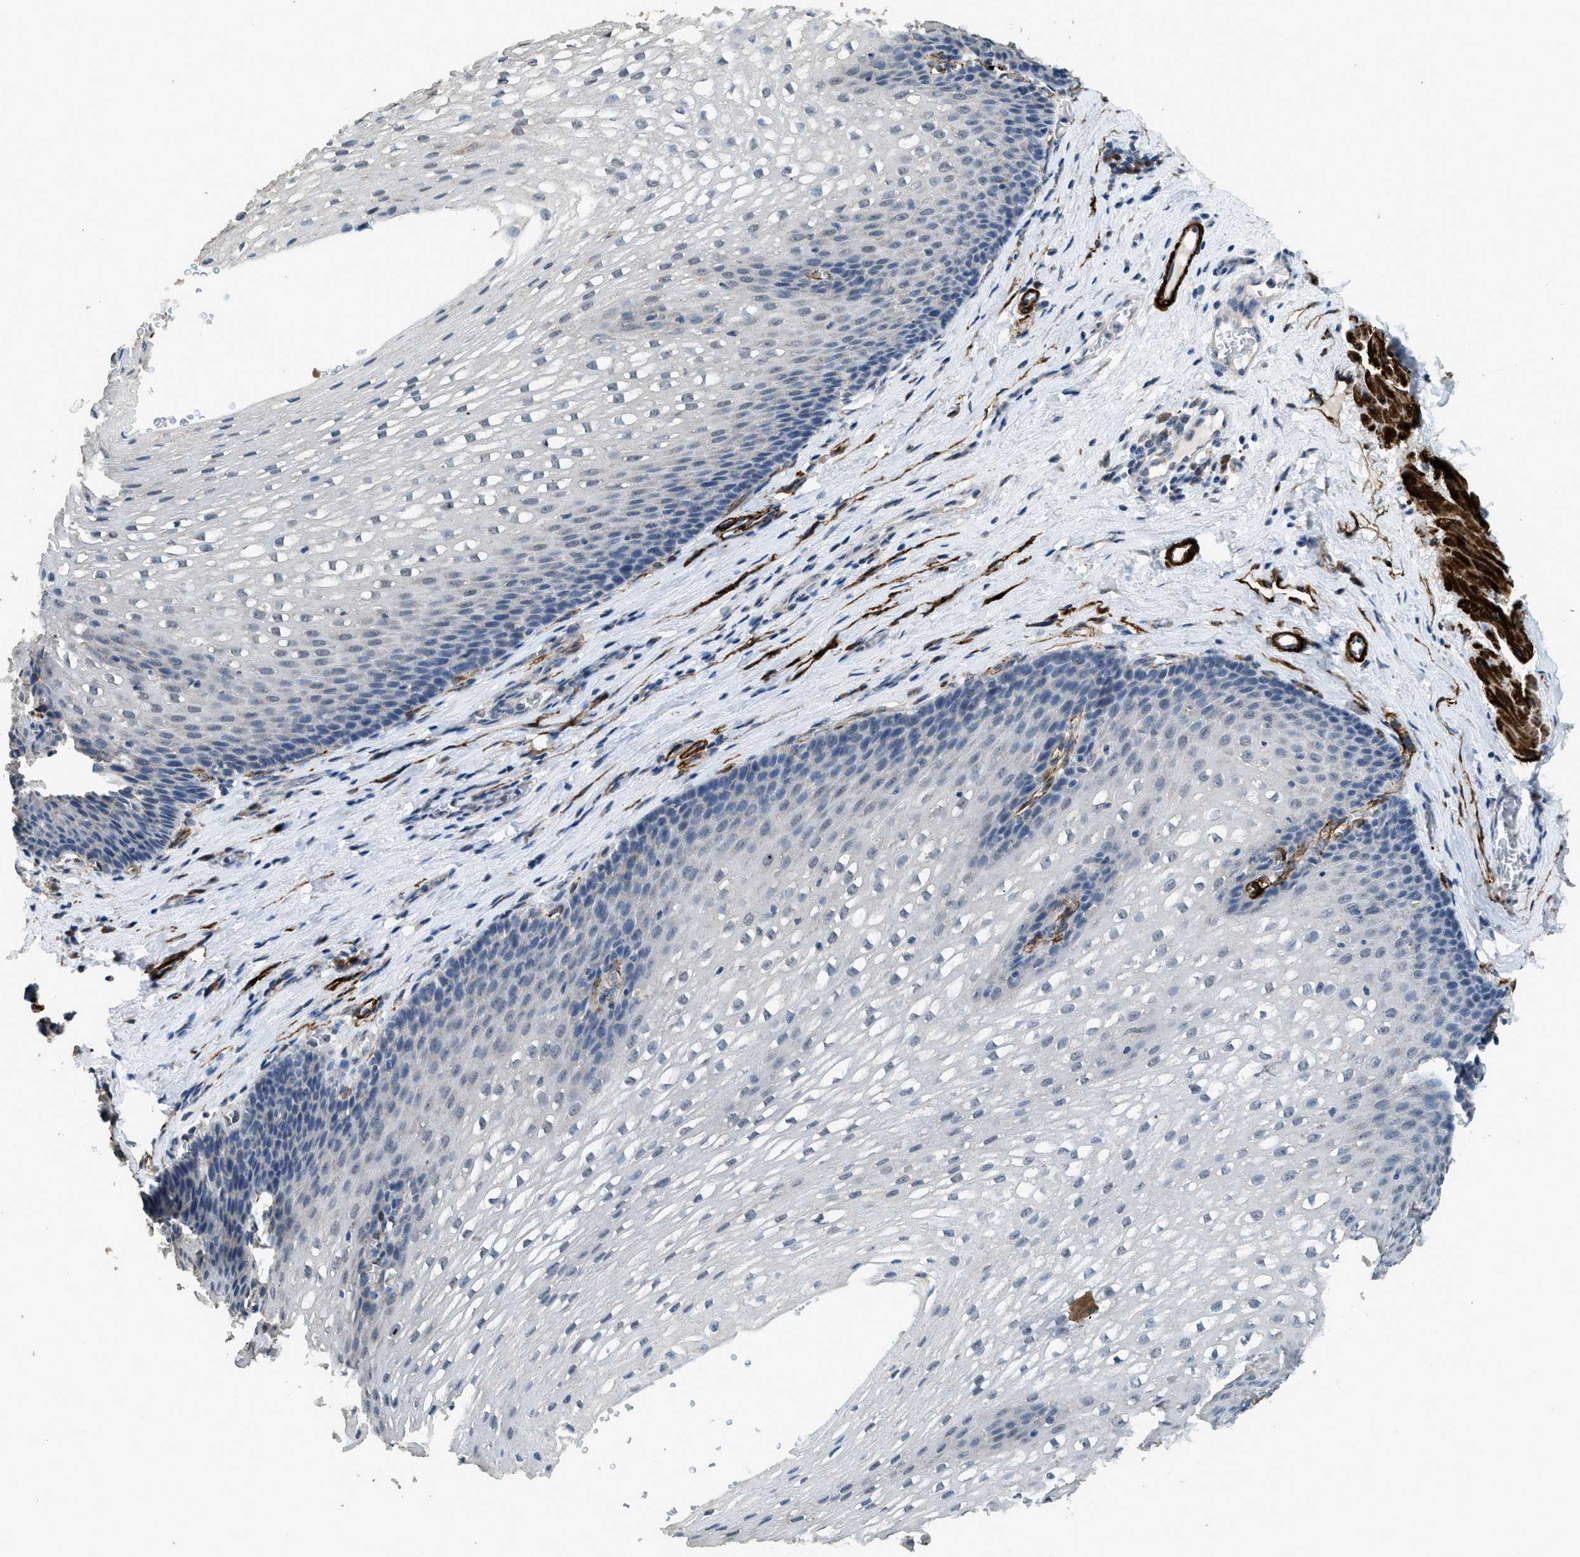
{"staining": {"intensity": "negative", "quantity": "none", "location": "none"}, "tissue": "esophagus", "cell_type": "Squamous epithelial cells", "image_type": "normal", "snomed": [{"axis": "morphology", "description": "Normal tissue, NOS"}, {"axis": "topography", "description": "Esophagus"}], "caption": "Immunohistochemistry (IHC) of benign esophagus shows no positivity in squamous epithelial cells.", "gene": "SYNM", "patient": {"sex": "male", "age": 48}}